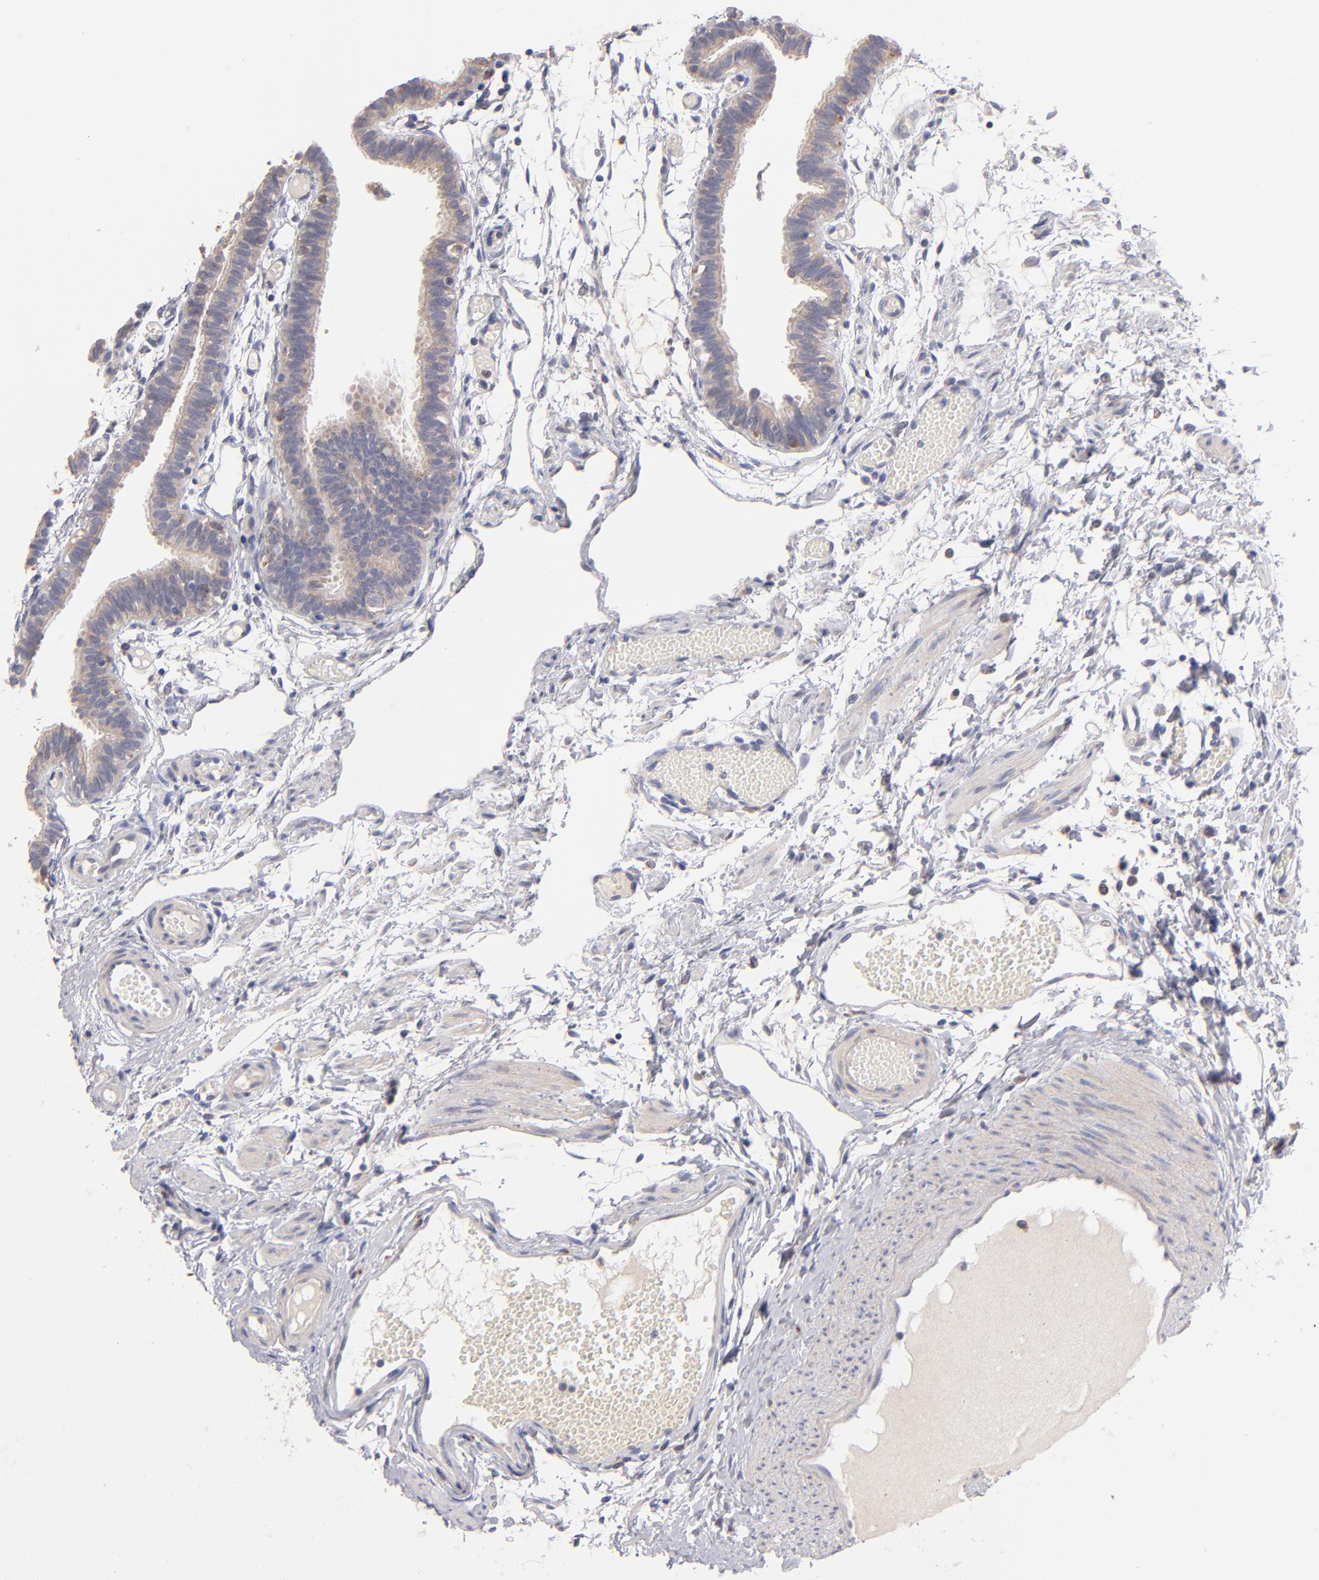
{"staining": {"intensity": "weak", "quantity": ">75%", "location": "cytoplasmic/membranous"}, "tissue": "fallopian tube", "cell_type": "Glandular cells", "image_type": "normal", "snomed": [{"axis": "morphology", "description": "Normal tissue, NOS"}, {"axis": "topography", "description": "Fallopian tube"}], "caption": "Weak cytoplasmic/membranous expression for a protein is identified in about >75% of glandular cells of unremarkable fallopian tube using IHC.", "gene": "HCCS", "patient": {"sex": "female", "age": 29}}